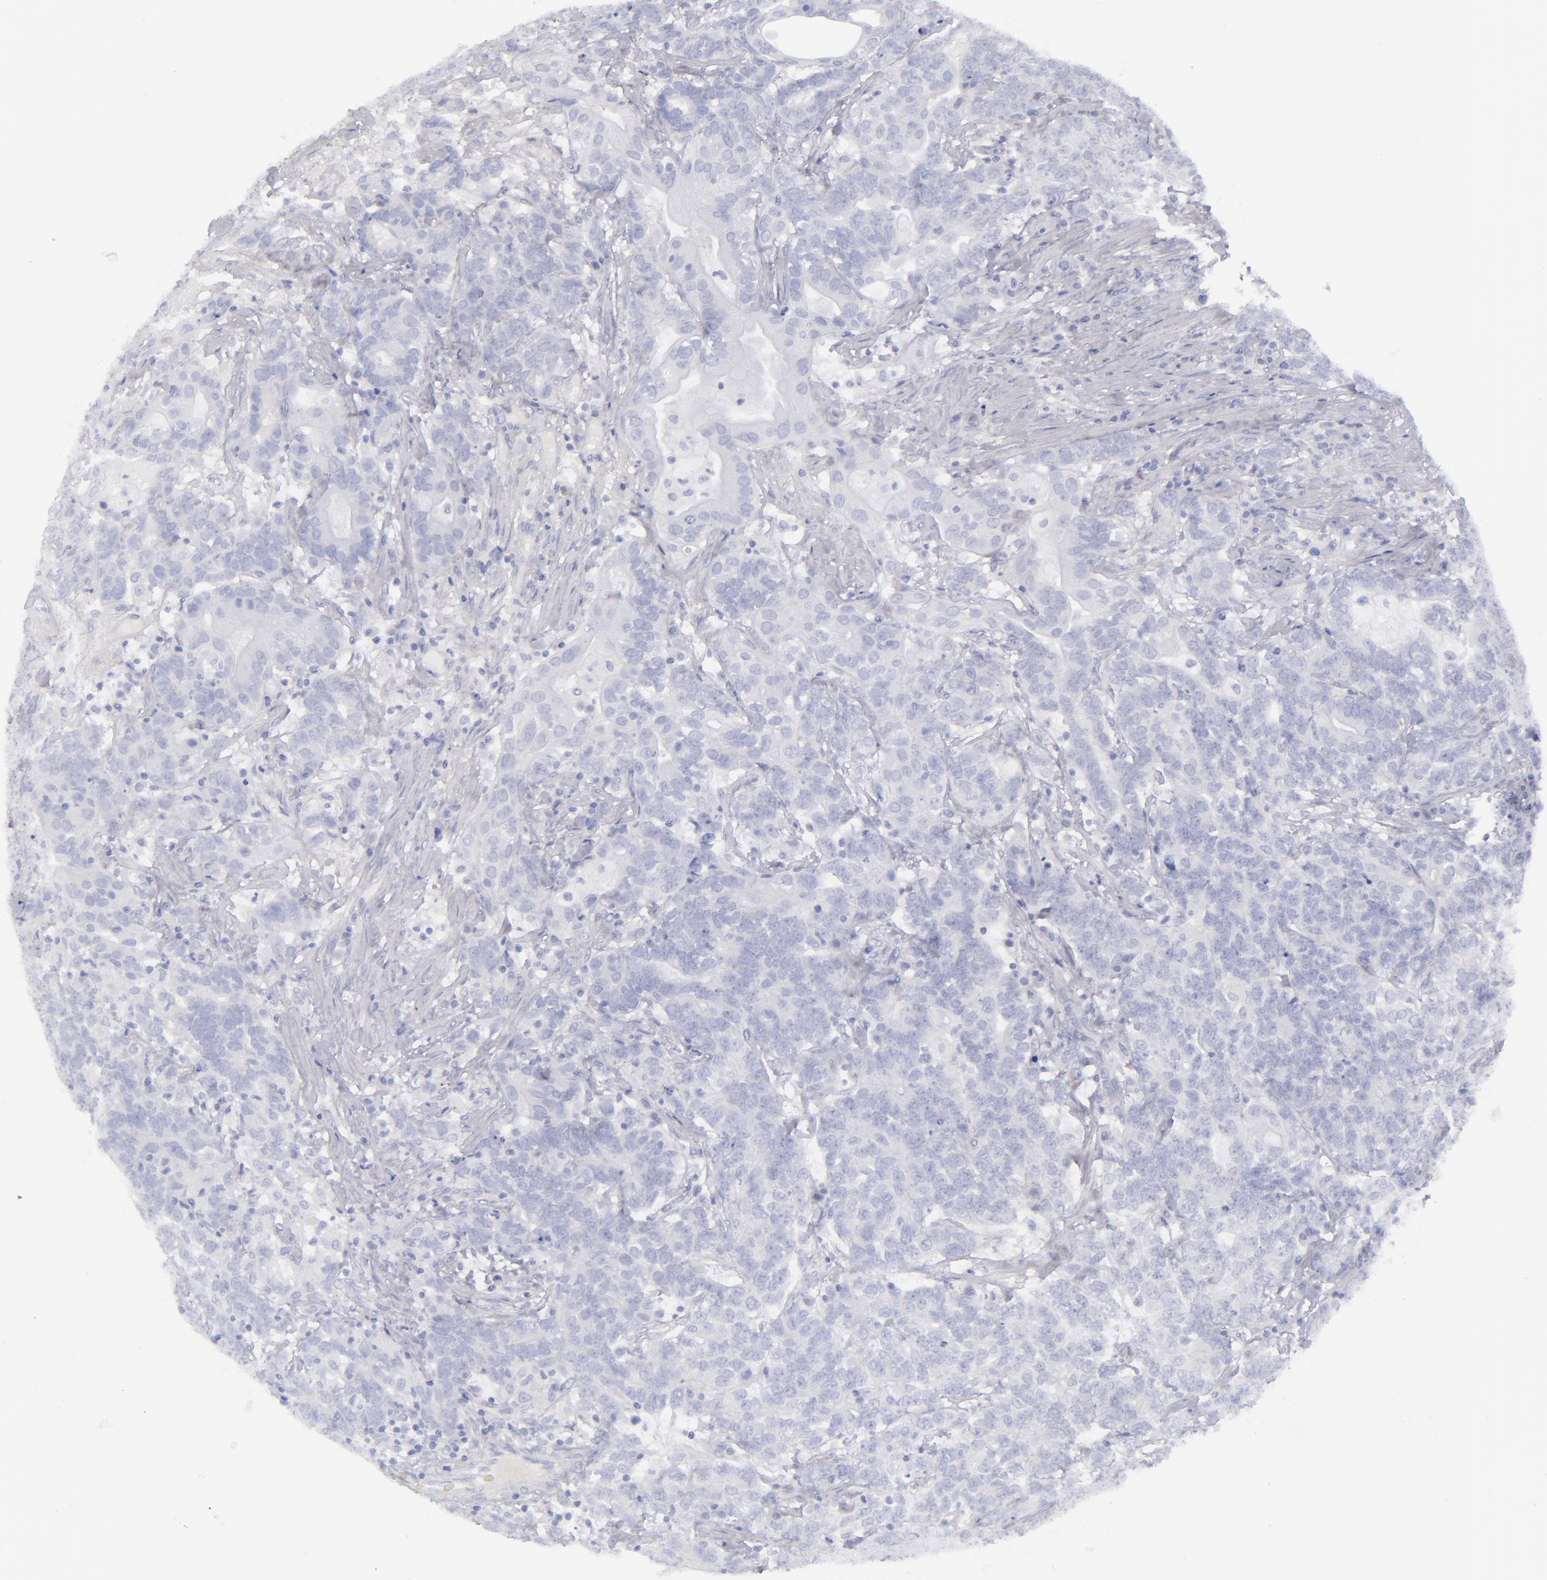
{"staining": {"intensity": "negative", "quantity": "none", "location": "none"}, "tissue": "testis cancer", "cell_type": "Tumor cells", "image_type": "cancer", "snomed": [{"axis": "morphology", "description": "Carcinoma, Embryonal, NOS"}, {"axis": "topography", "description": "Testis"}], "caption": "There is no significant expression in tumor cells of embryonal carcinoma (testis).", "gene": "CD22", "patient": {"sex": "male", "age": 26}}